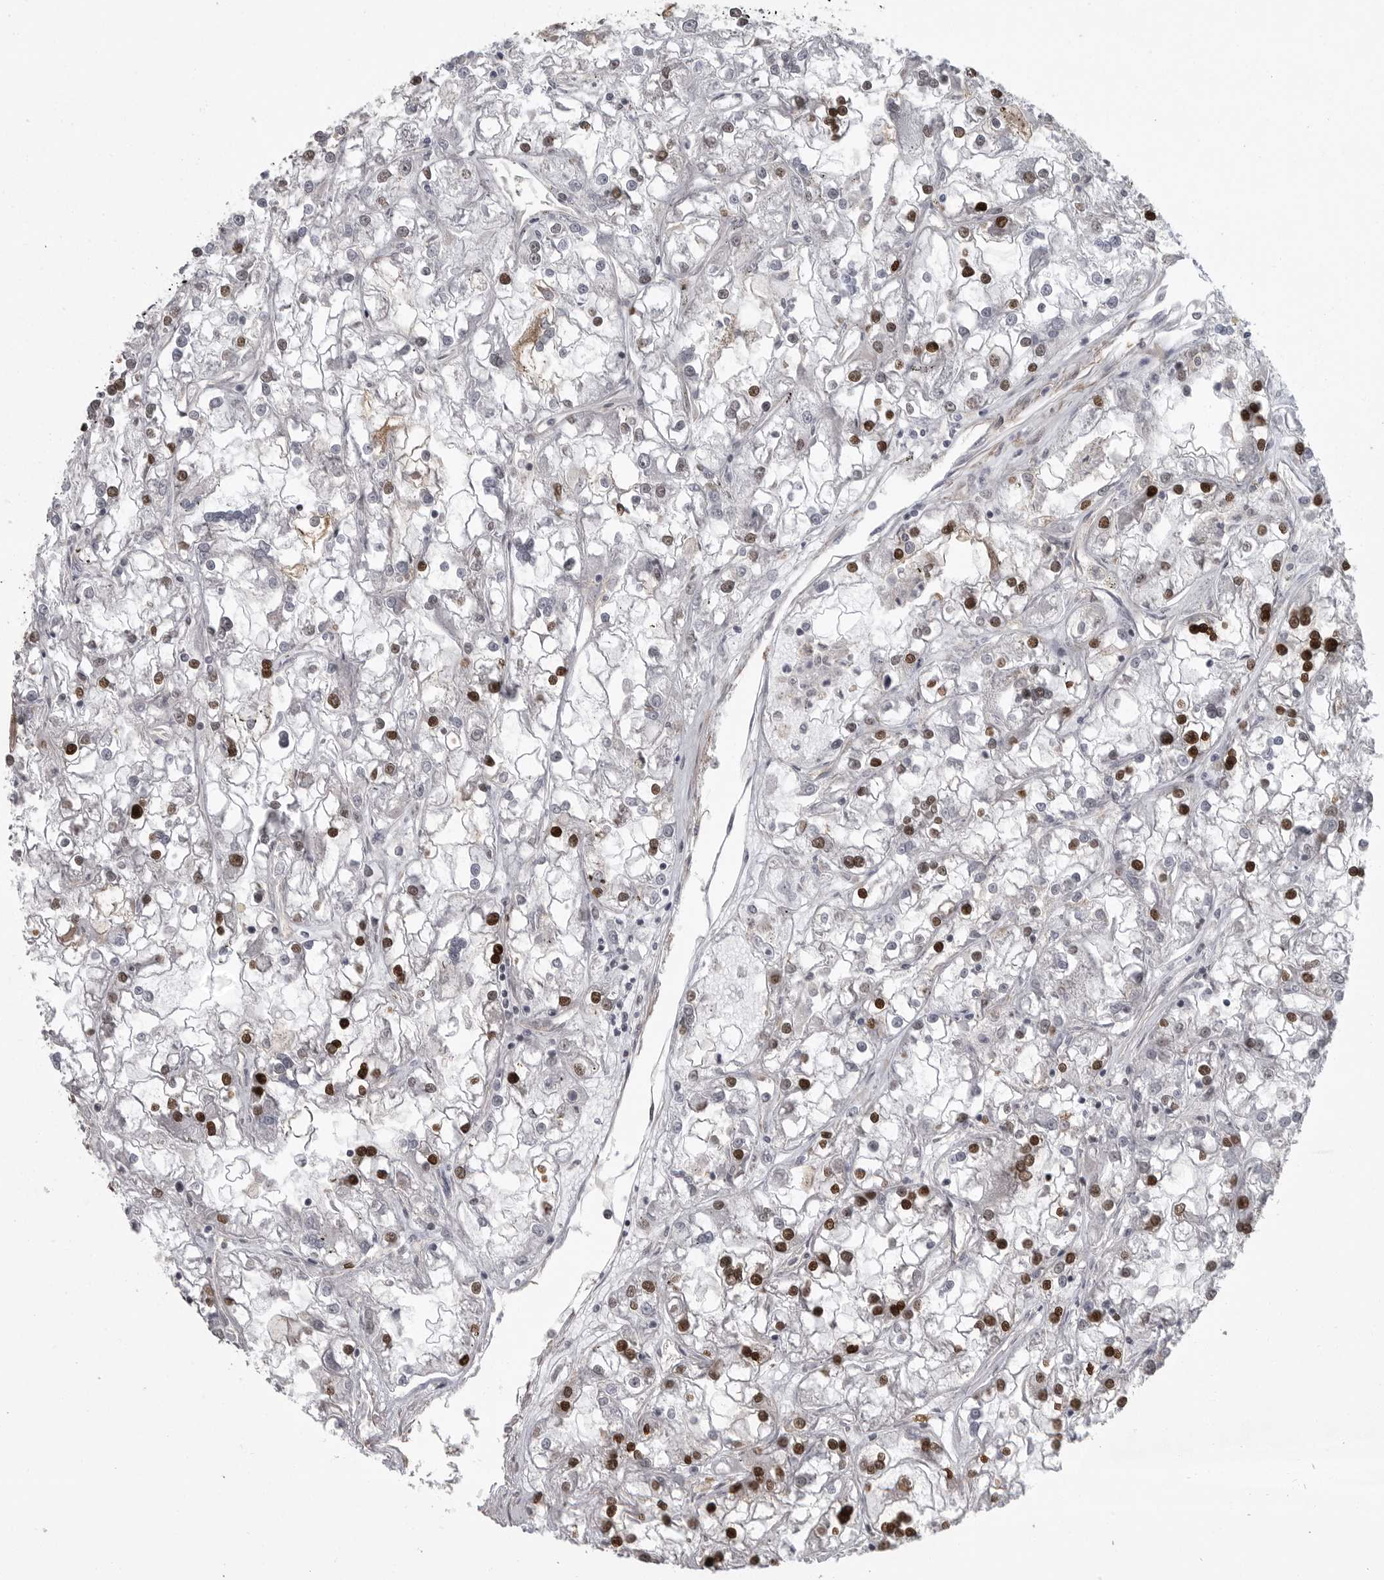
{"staining": {"intensity": "strong", "quantity": "<25%", "location": "nuclear"}, "tissue": "renal cancer", "cell_type": "Tumor cells", "image_type": "cancer", "snomed": [{"axis": "morphology", "description": "Adenocarcinoma, NOS"}, {"axis": "topography", "description": "Kidney"}], "caption": "Adenocarcinoma (renal) tissue displays strong nuclear expression in about <25% of tumor cells The protein is stained brown, and the nuclei are stained in blue (DAB IHC with brightfield microscopy, high magnification).", "gene": "HMGN3", "patient": {"sex": "female", "age": 52}}